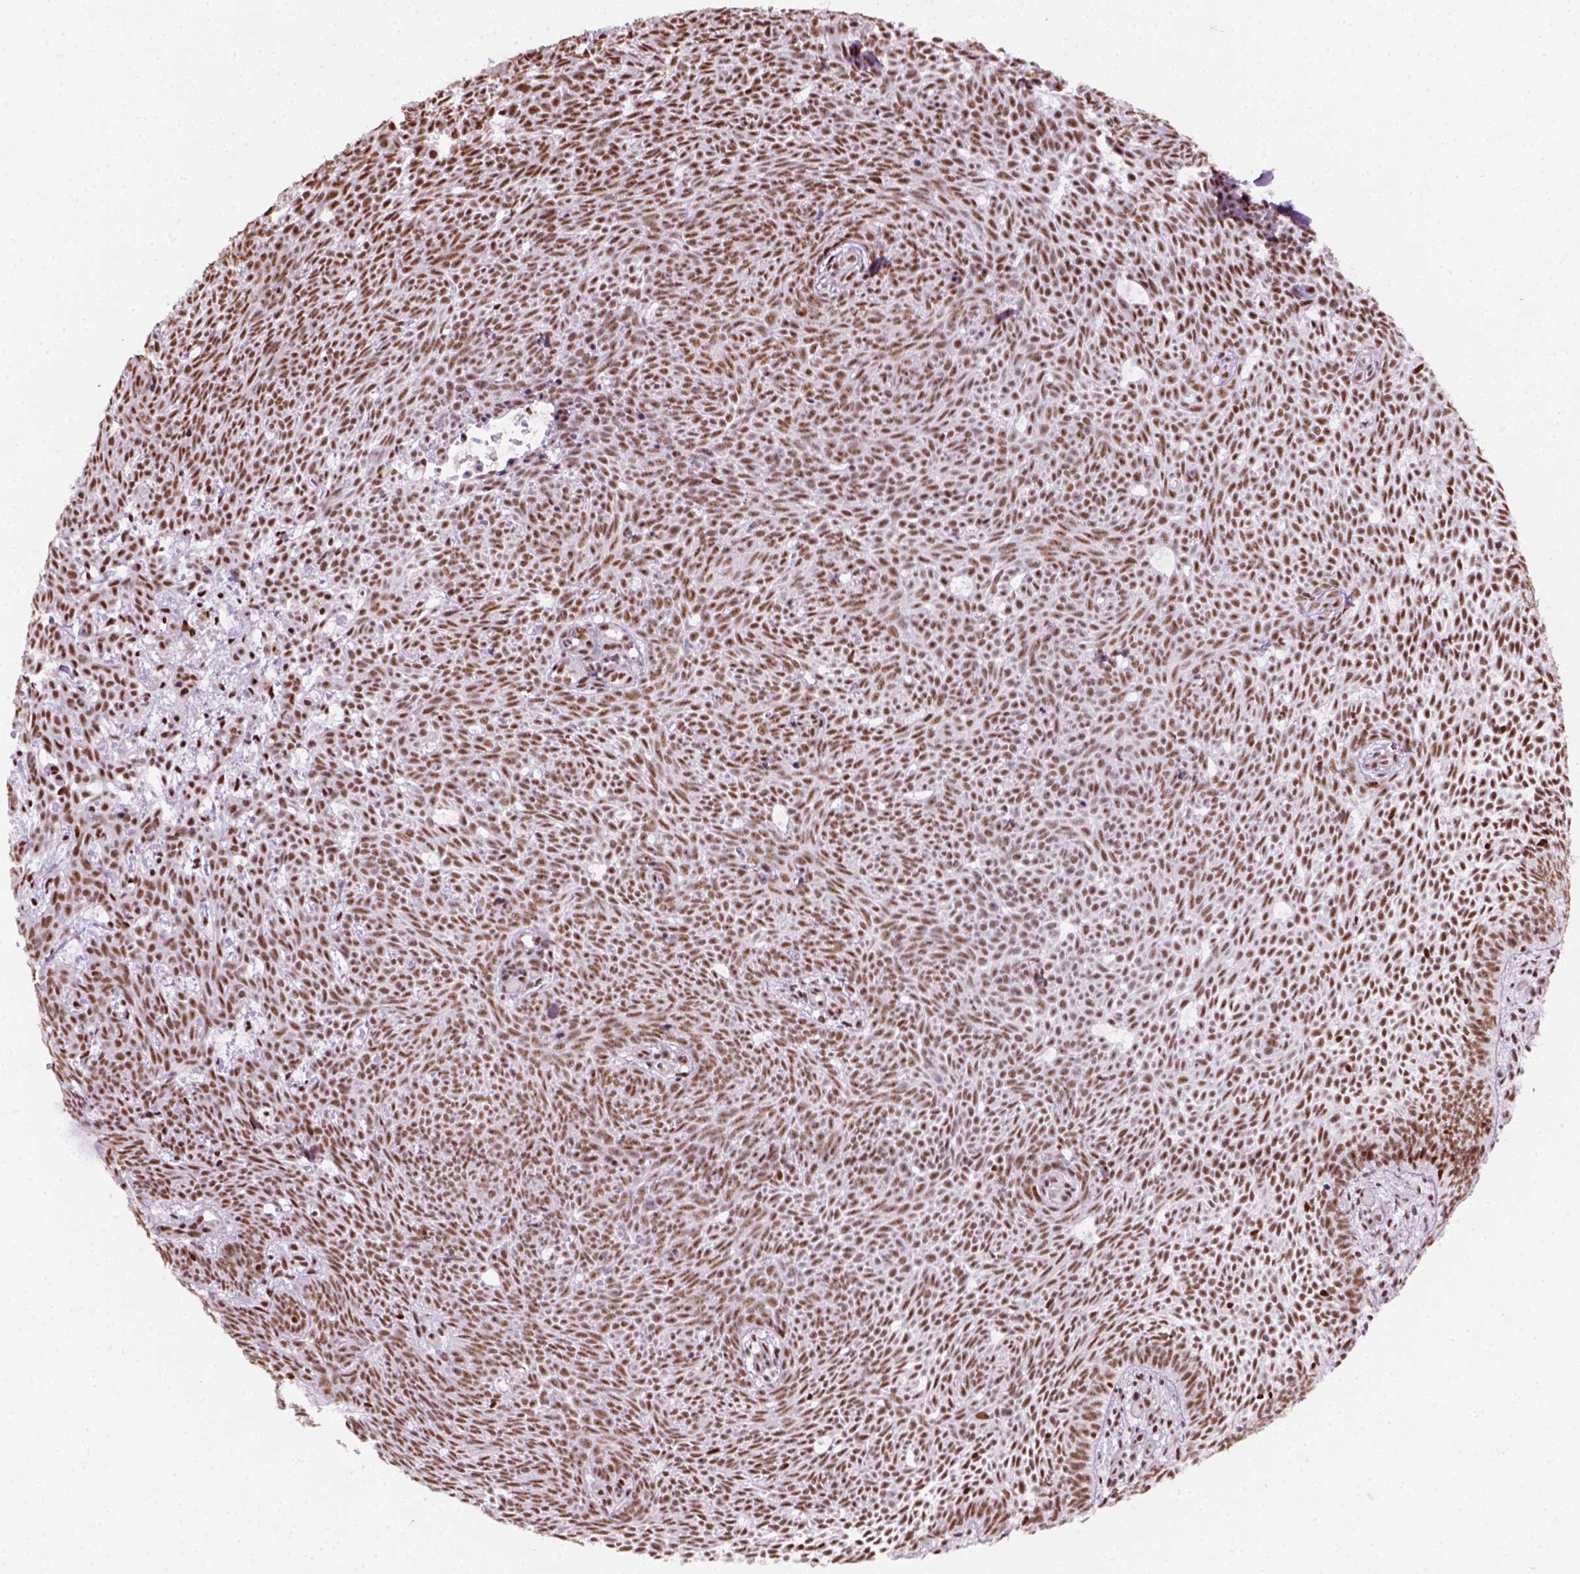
{"staining": {"intensity": "moderate", "quantity": ">75%", "location": "nuclear"}, "tissue": "skin cancer", "cell_type": "Tumor cells", "image_type": "cancer", "snomed": [{"axis": "morphology", "description": "Basal cell carcinoma"}, {"axis": "topography", "description": "Skin"}], "caption": "A brown stain labels moderate nuclear staining of a protein in human basal cell carcinoma (skin) tumor cells. (DAB (3,3'-diaminobenzidine) = brown stain, brightfield microscopy at high magnification).", "gene": "GTF2F1", "patient": {"sex": "male", "age": 59}}